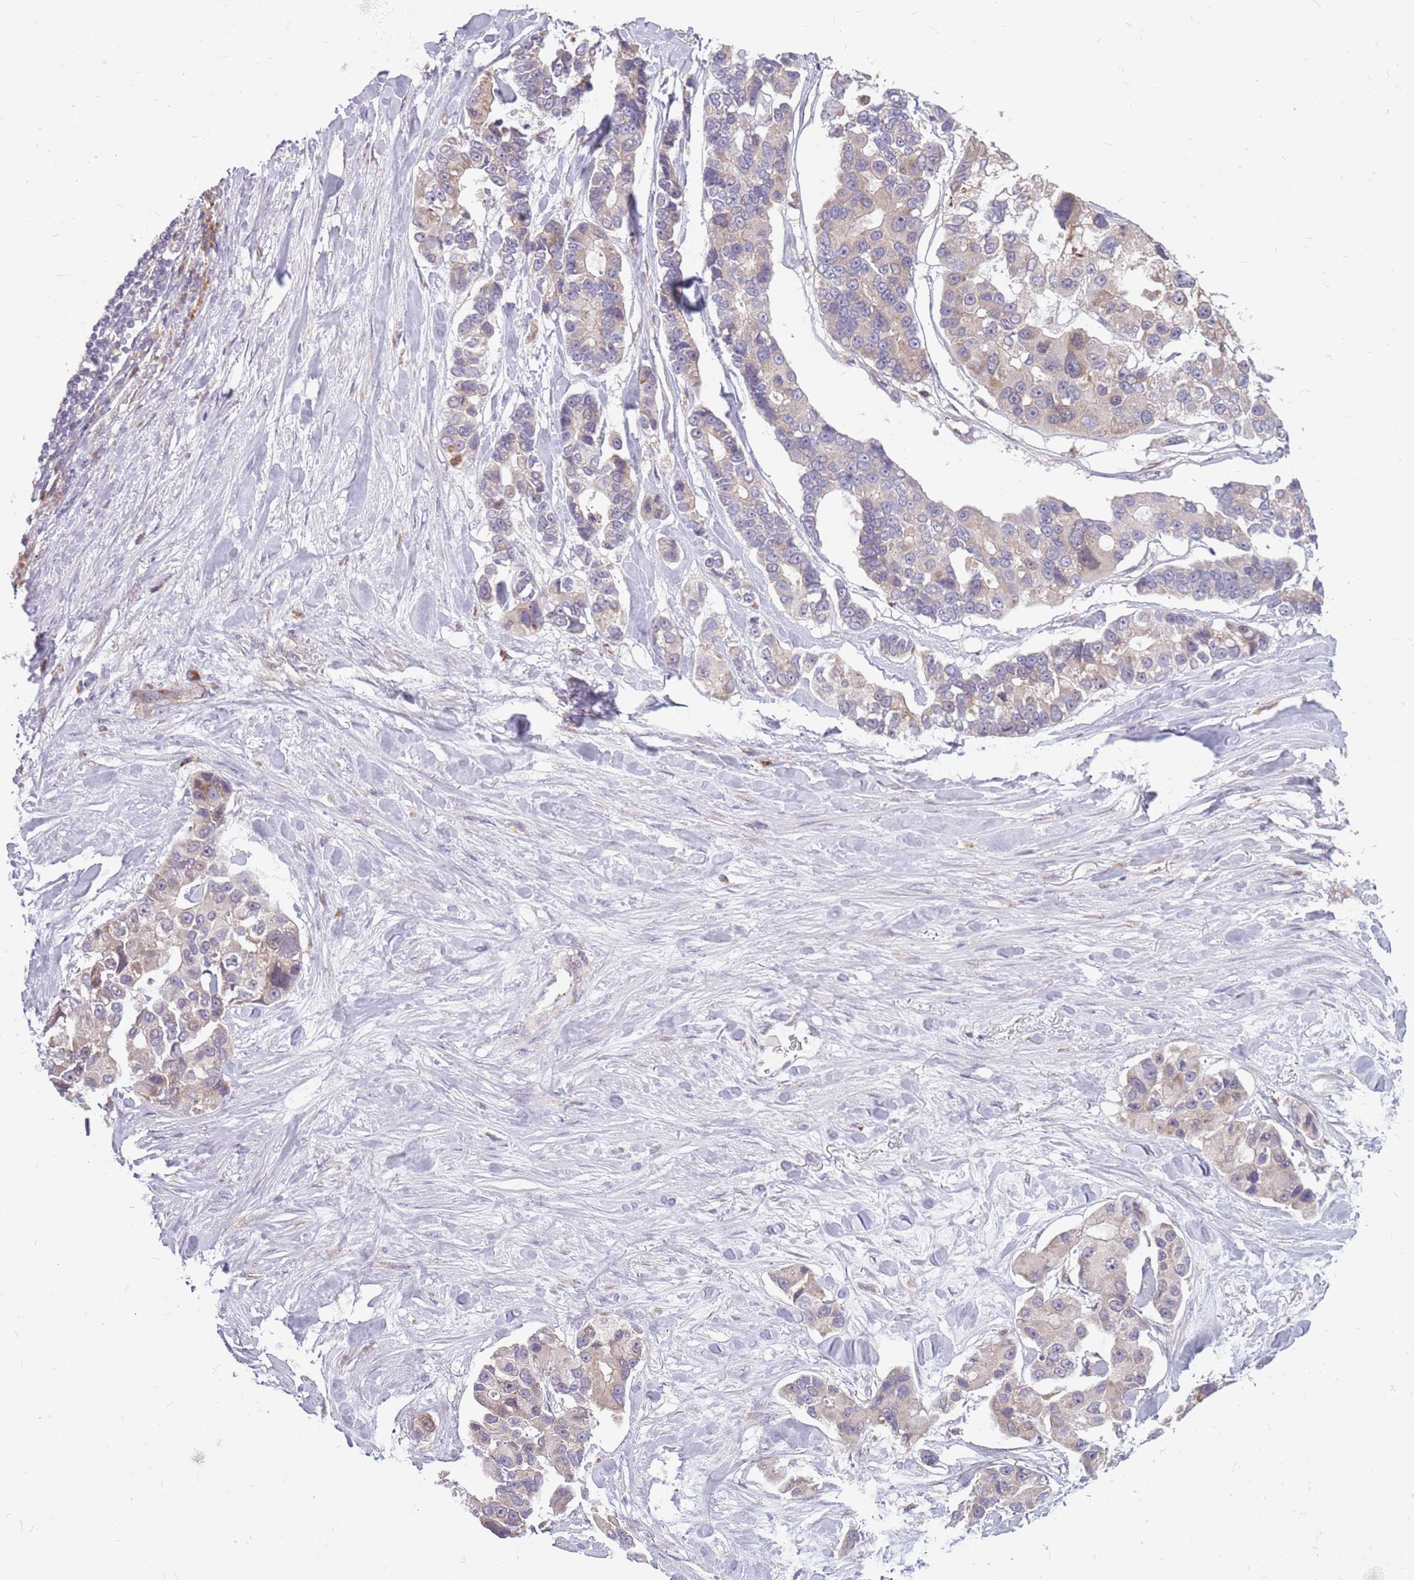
{"staining": {"intensity": "weak", "quantity": "25%-75%", "location": "cytoplasmic/membranous"}, "tissue": "lung cancer", "cell_type": "Tumor cells", "image_type": "cancer", "snomed": [{"axis": "morphology", "description": "Adenocarcinoma, NOS"}, {"axis": "topography", "description": "Lung"}], "caption": "Protein expression analysis of lung adenocarcinoma reveals weak cytoplasmic/membranous expression in about 25%-75% of tumor cells.", "gene": "PPP1R27", "patient": {"sex": "female", "age": 54}}